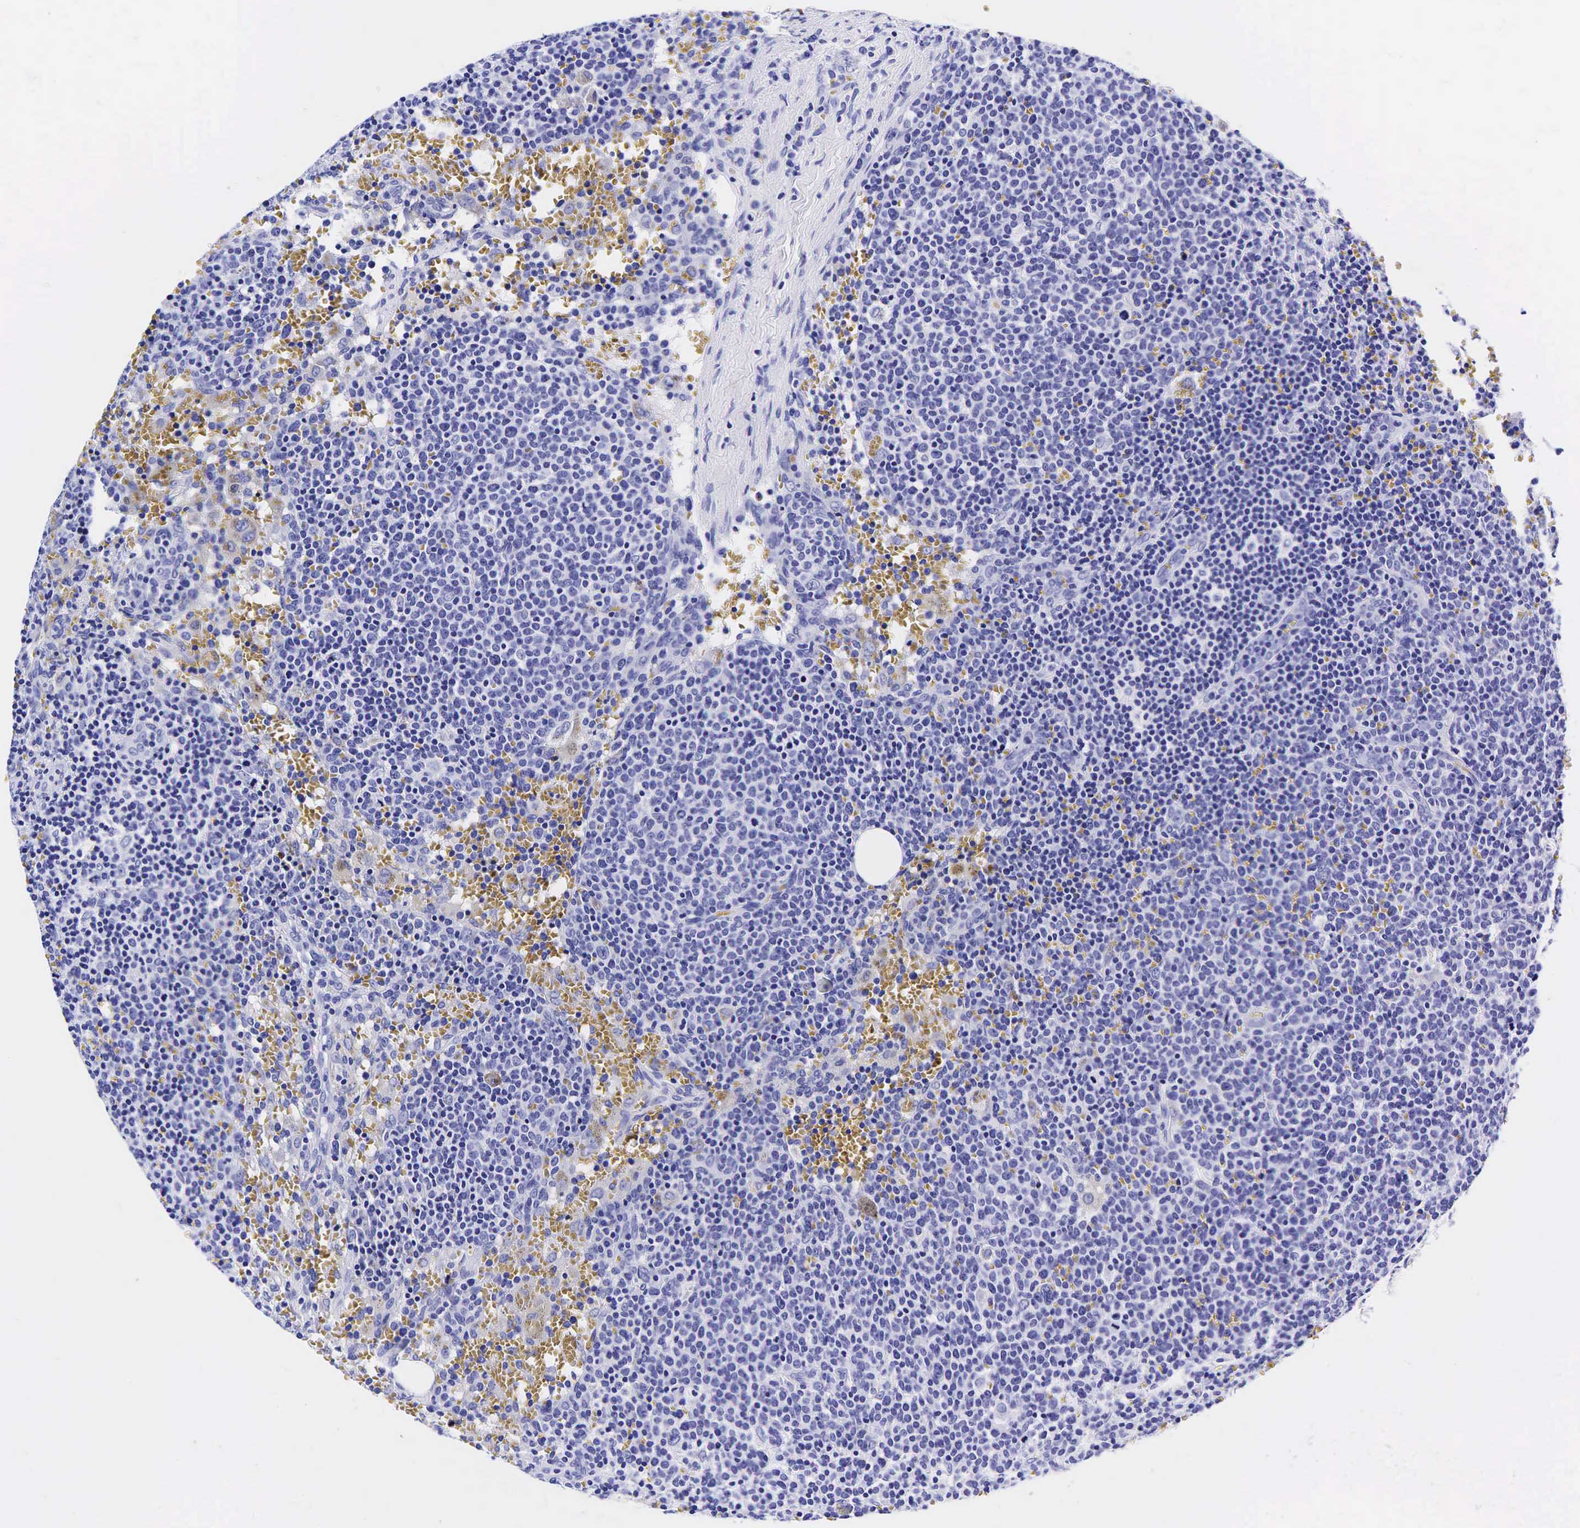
{"staining": {"intensity": "negative", "quantity": "none", "location": "none"}, "tissue": "lymphoma", "cell_type": "Tumor cells", "image_type": "cancer", "snomed": [{"axis": "morphology", "description": "Malignant lymphoma, non-Hodgkin's type, High grade"}, {"axis": "topography", "description": "Lymph node"}], "caption": "IHC histopathology image of neoplastic tissue: human lymphoma stained with DAB (3,3'-diaminobenzidine) exhibits no significant protein expression in tumor cells.", "gene": "GAST", "patient": {"sex": "female", "age": 76}}